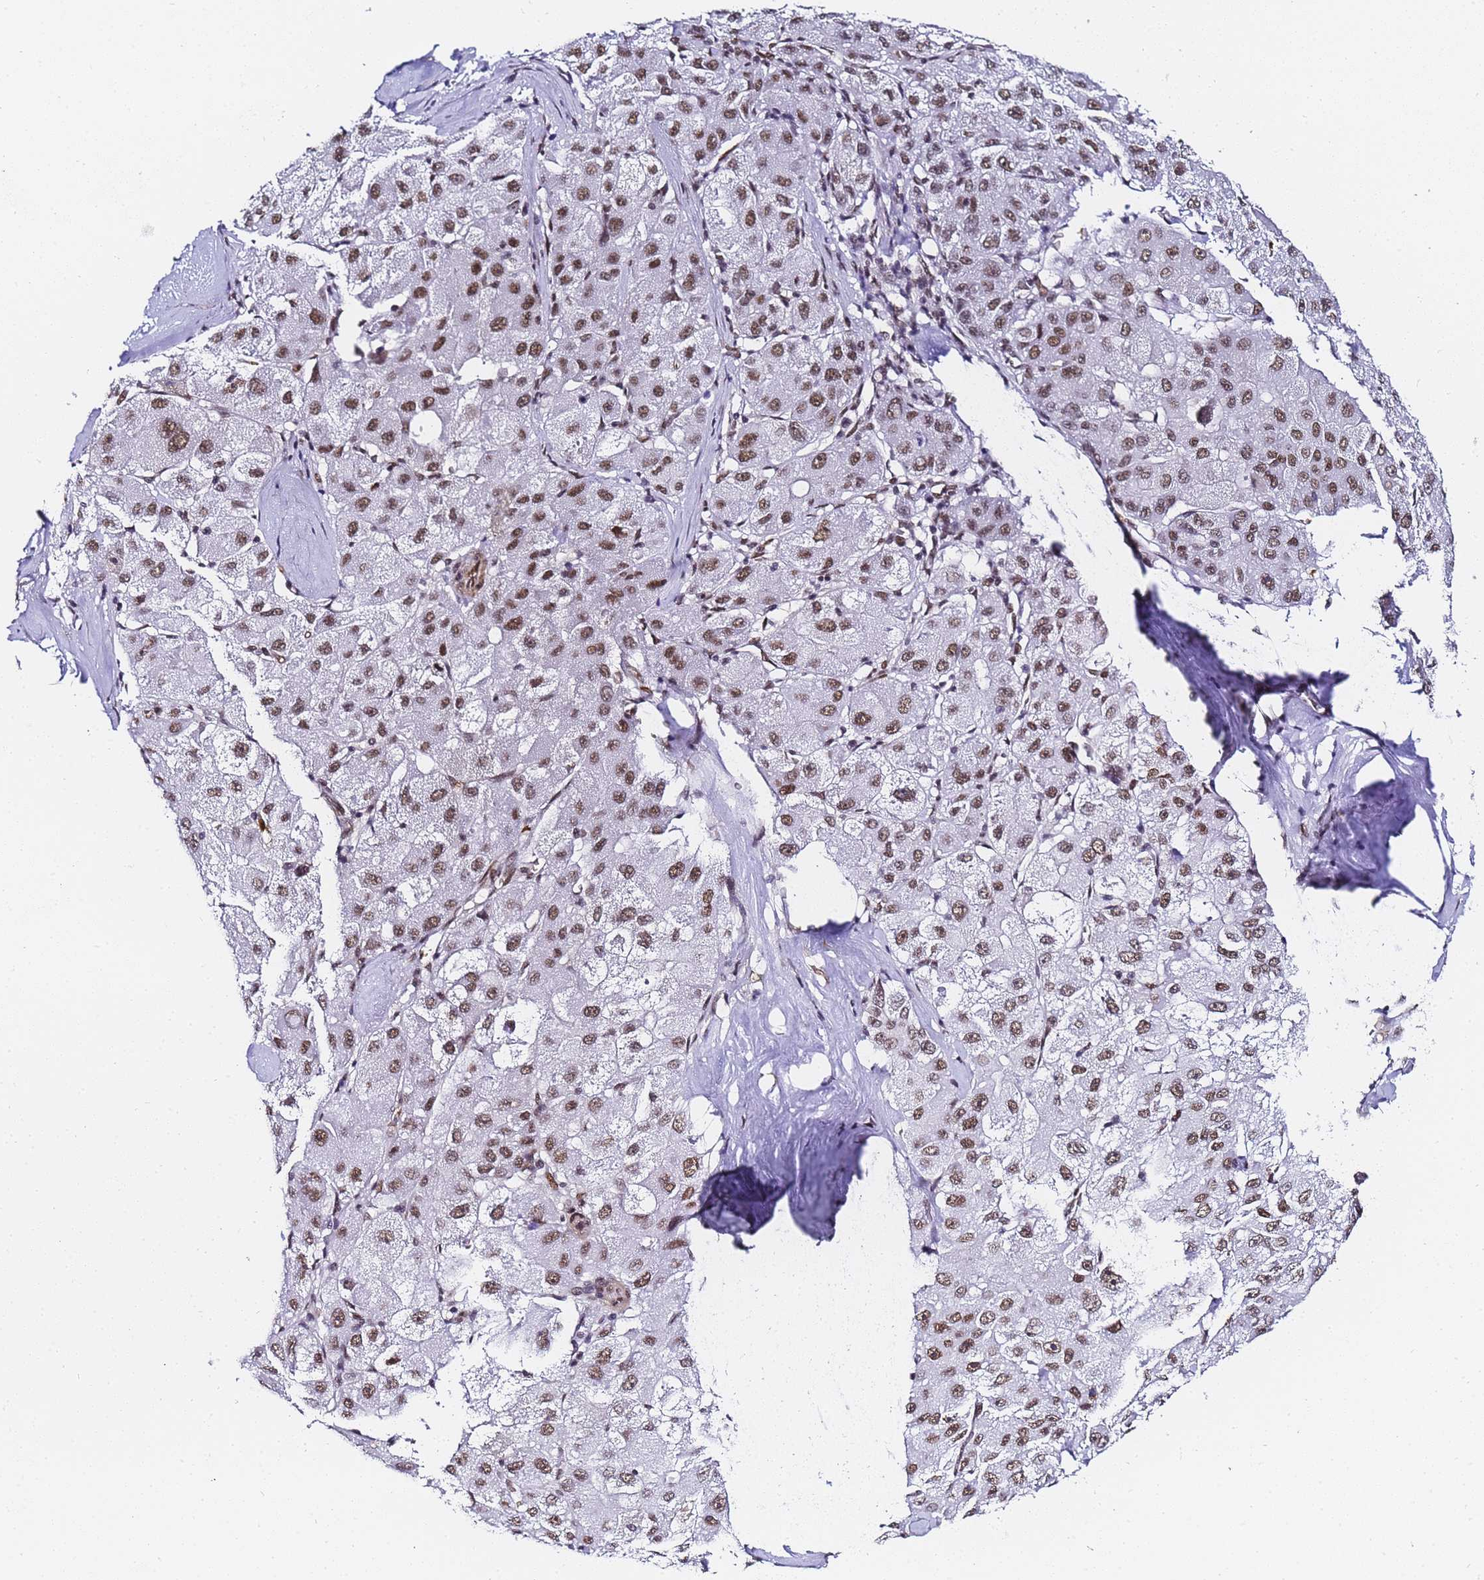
{"staining": {"intensity": "moderate", "quantity": ">75%", "location": "nuclear"}, "tissue": "liver cancer", "cell_type": "Tumor cells", "image_type": "cancer", "snomed": [{"axis": "morphology", "description": "Carcinoma, Hepatocellular, NOS"}, {"axis": "topography", "description": "Liver"}], "caption": "A brown stain highlights moderate nuclear expression of a protein in human liver cancer (hepatocellular carcinoma) tumor cells.", "gene": "POLR1A", "patient": {"sex": "male", "age": 80}}